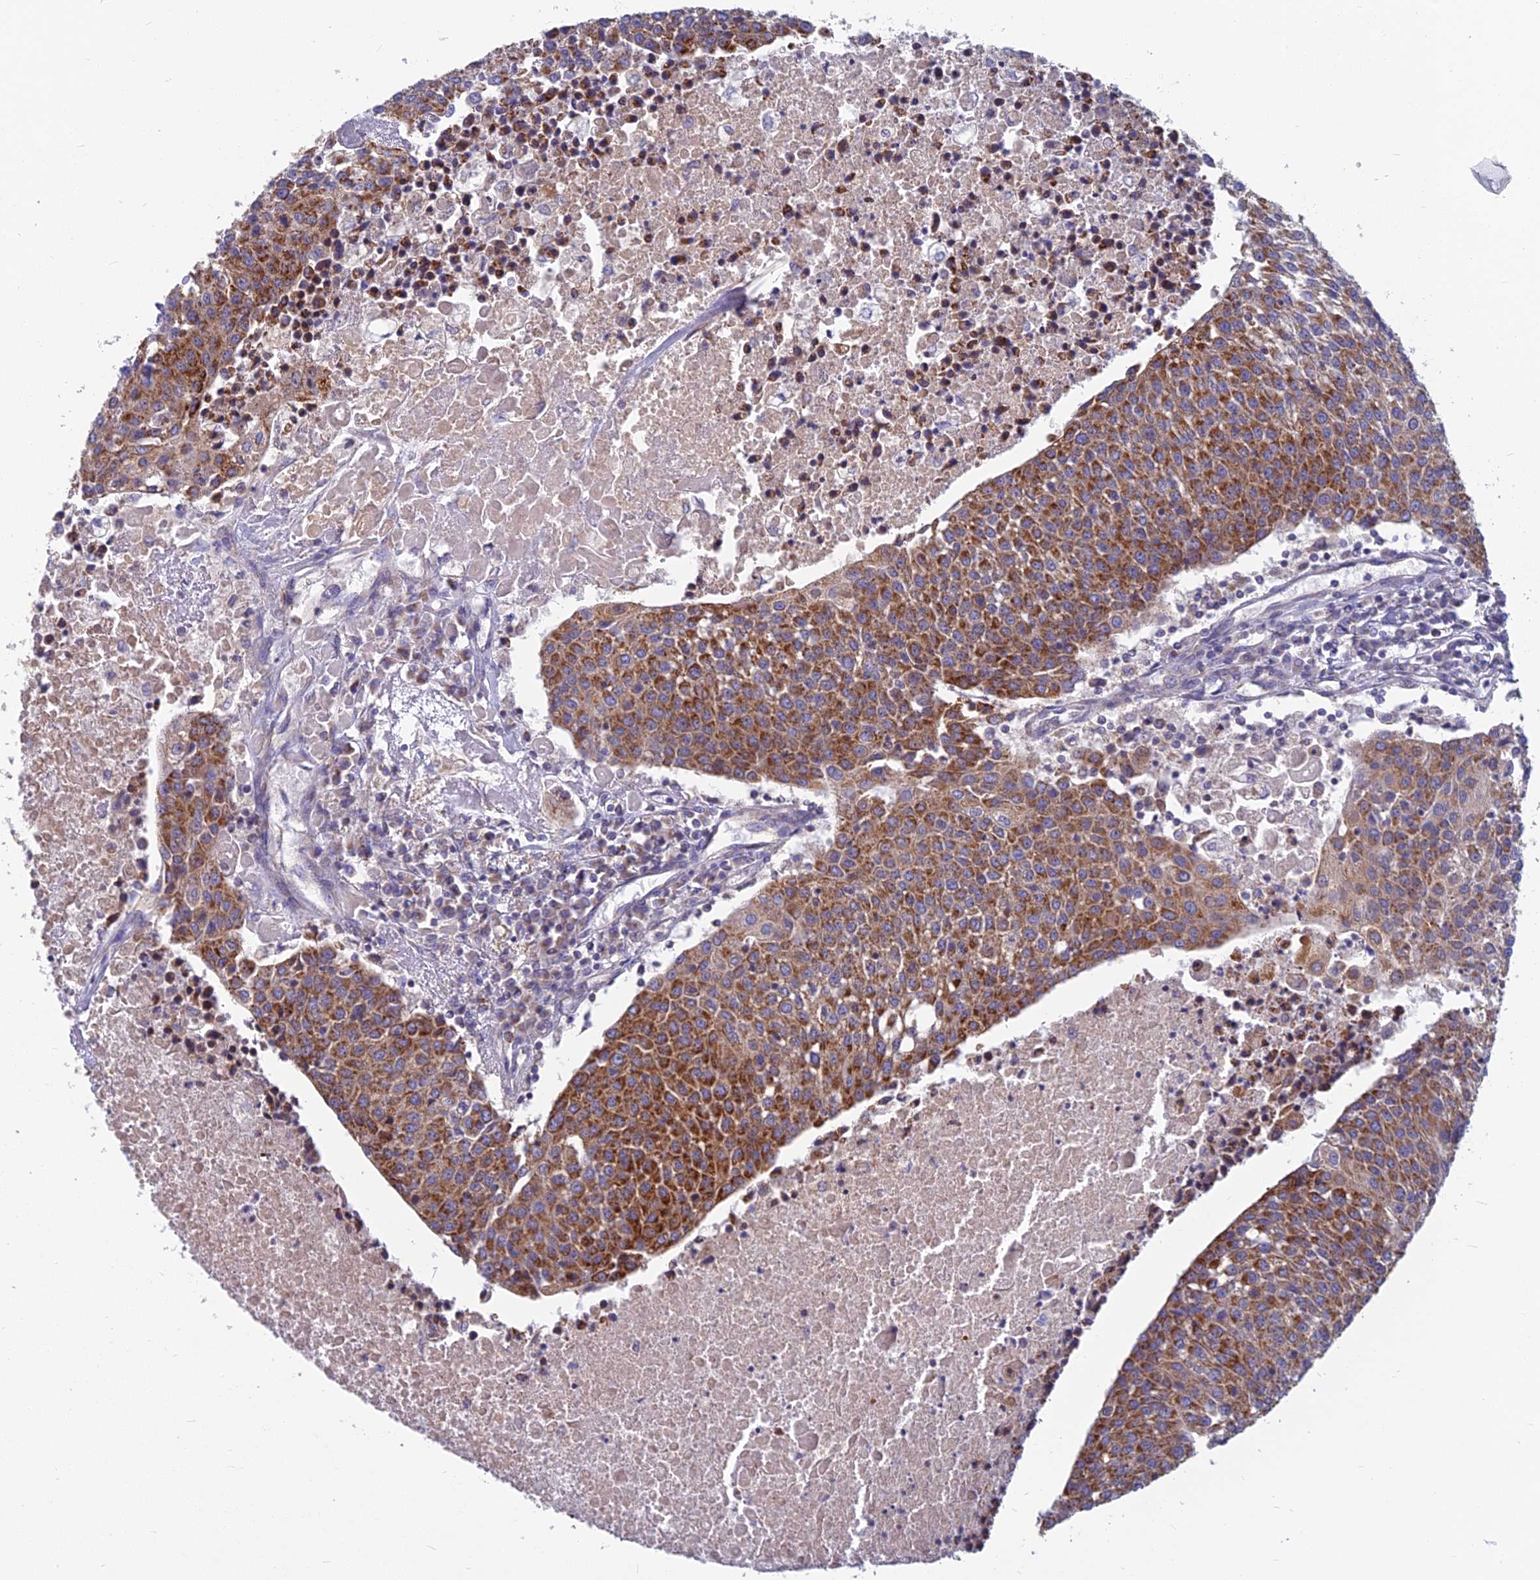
{"staining": {"intensity": "moderate", "quantity": ">75%", "location": "cytoplasmic/membranous"}, "tissue": "urothelial cancer", "cell_type": "Tumor cells", "image_type": "cancer", "snomed": [{"axis": "morphology", "description": "Urothelial carcinoma, High grade"}, {"axis": "topography", "description": "Urinary bladder"}], "caption": "Human urothelial cancer stained with a protein marker reveals moderate staining in tumor cells.", "gene": "COX20", "patient": {"sex": "female", "age": 85}}